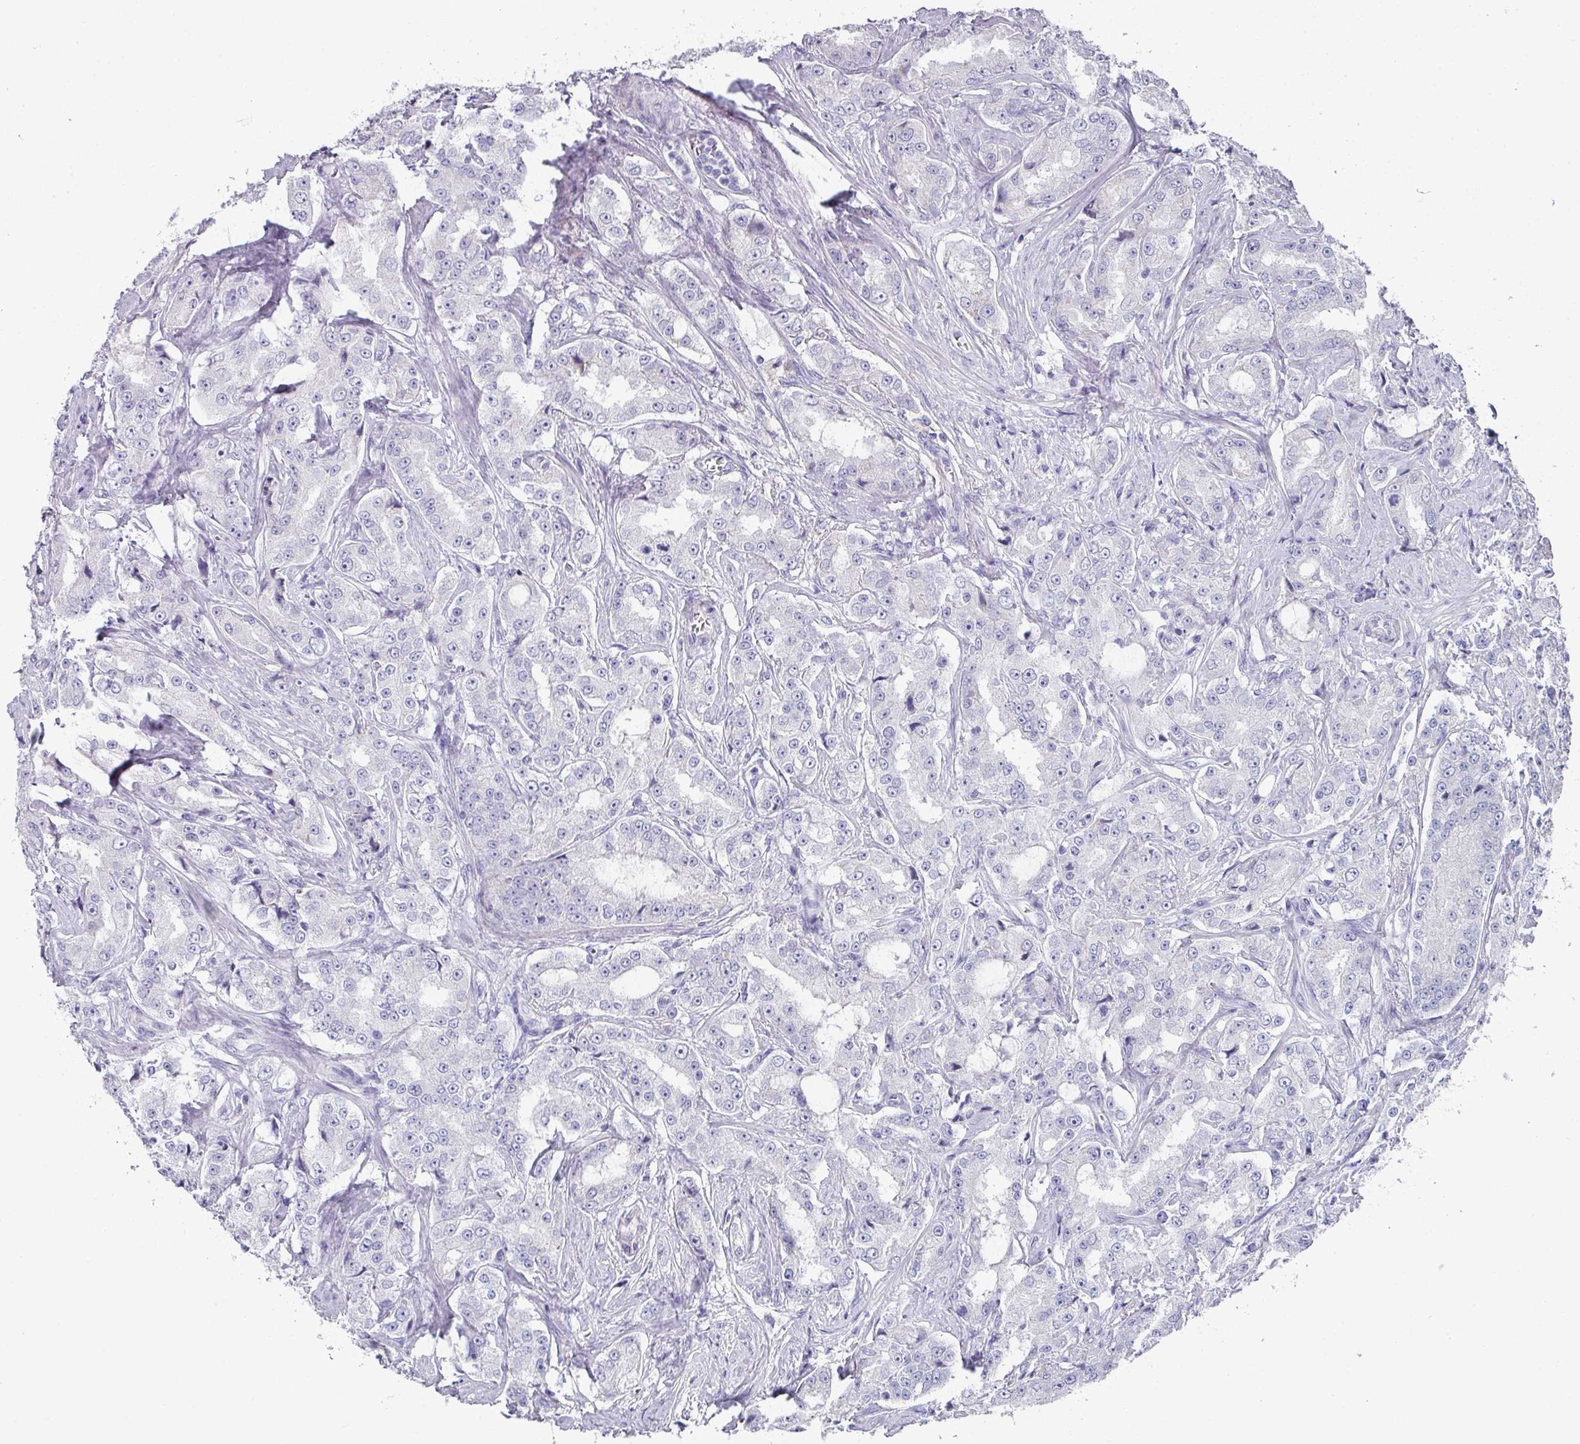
{"staining": {"intensity": "negative", "quantity": "none", "location": "none"}, "tissue": "prostate cancer", "cell_type": "Tumor cells", "image_type": "cancer", "snomed": [{"axis": "morphology", "description": "Adenocarcinoma, High grade"}, {"axis": "topography", "description": "Prostate"}], "caption": "DAB immunohistochemical staining of prostate high-grade adenocarcinoma demonstrates no significant expression in tumor cells.", "gene": "DEFB115", "patient": {"sex": "male", "age": 73}}